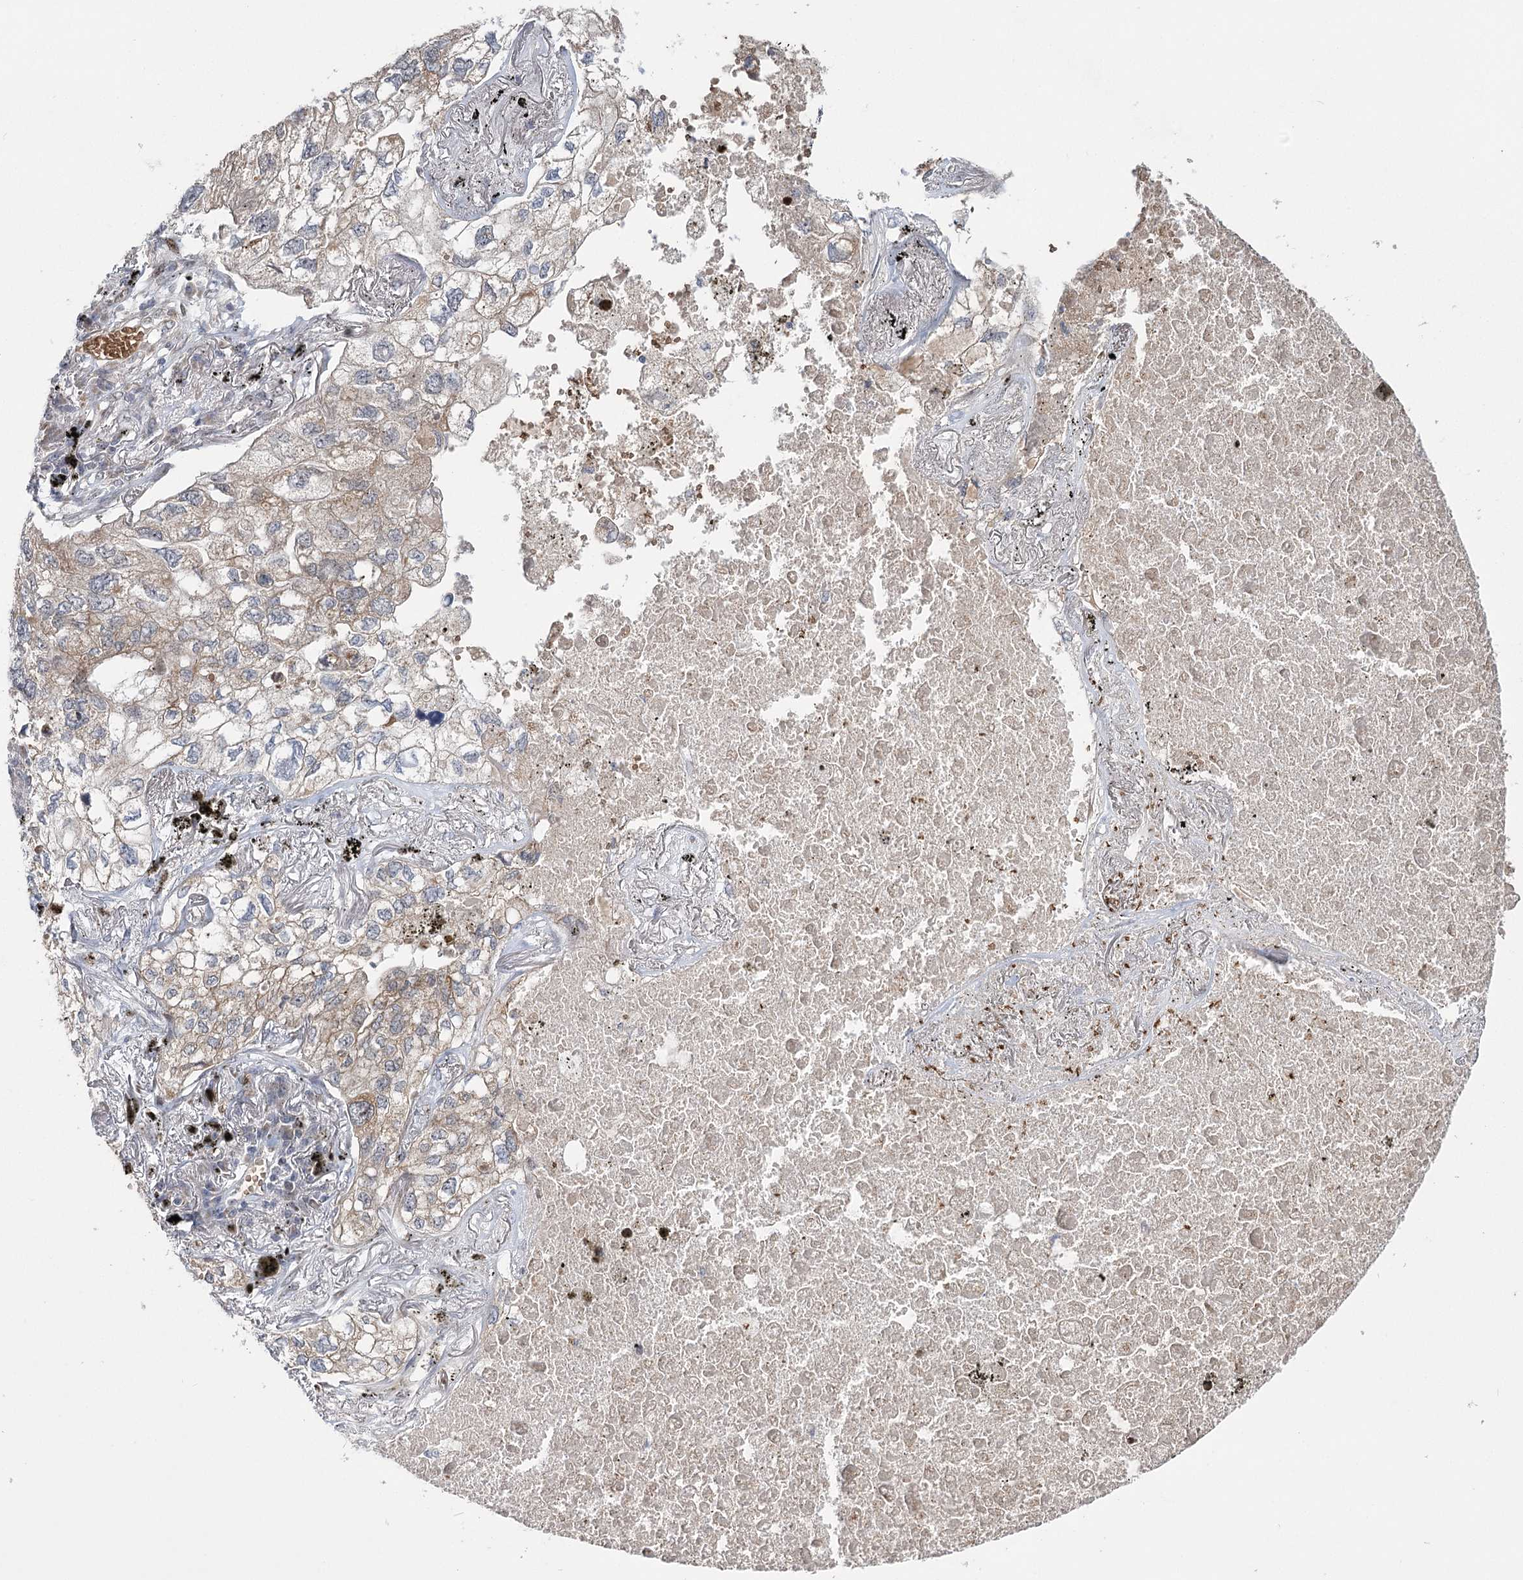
{"staining": {"intensity": "weak", "quantity": "<25%", "location": "cytoplasmic/membranous"}, "tissue": "lung cancer", "cell_type": "Tumor cells", "image_type": "cancer", "snomed": [{"axis": "morphology", "description": "Adenocarcinoma, NOS"}, {"axis": "topography", "description": "Lung"}], "caption": "High magnification brightfield microscopy of adenocarcinoma (lung) stained with DAB (brown) and counterstained with hematoxylin (blue): tumor cells show no significant positivity.", "gene": "NSMCE4A", "patient": {"sex": "male", "age": 65}}